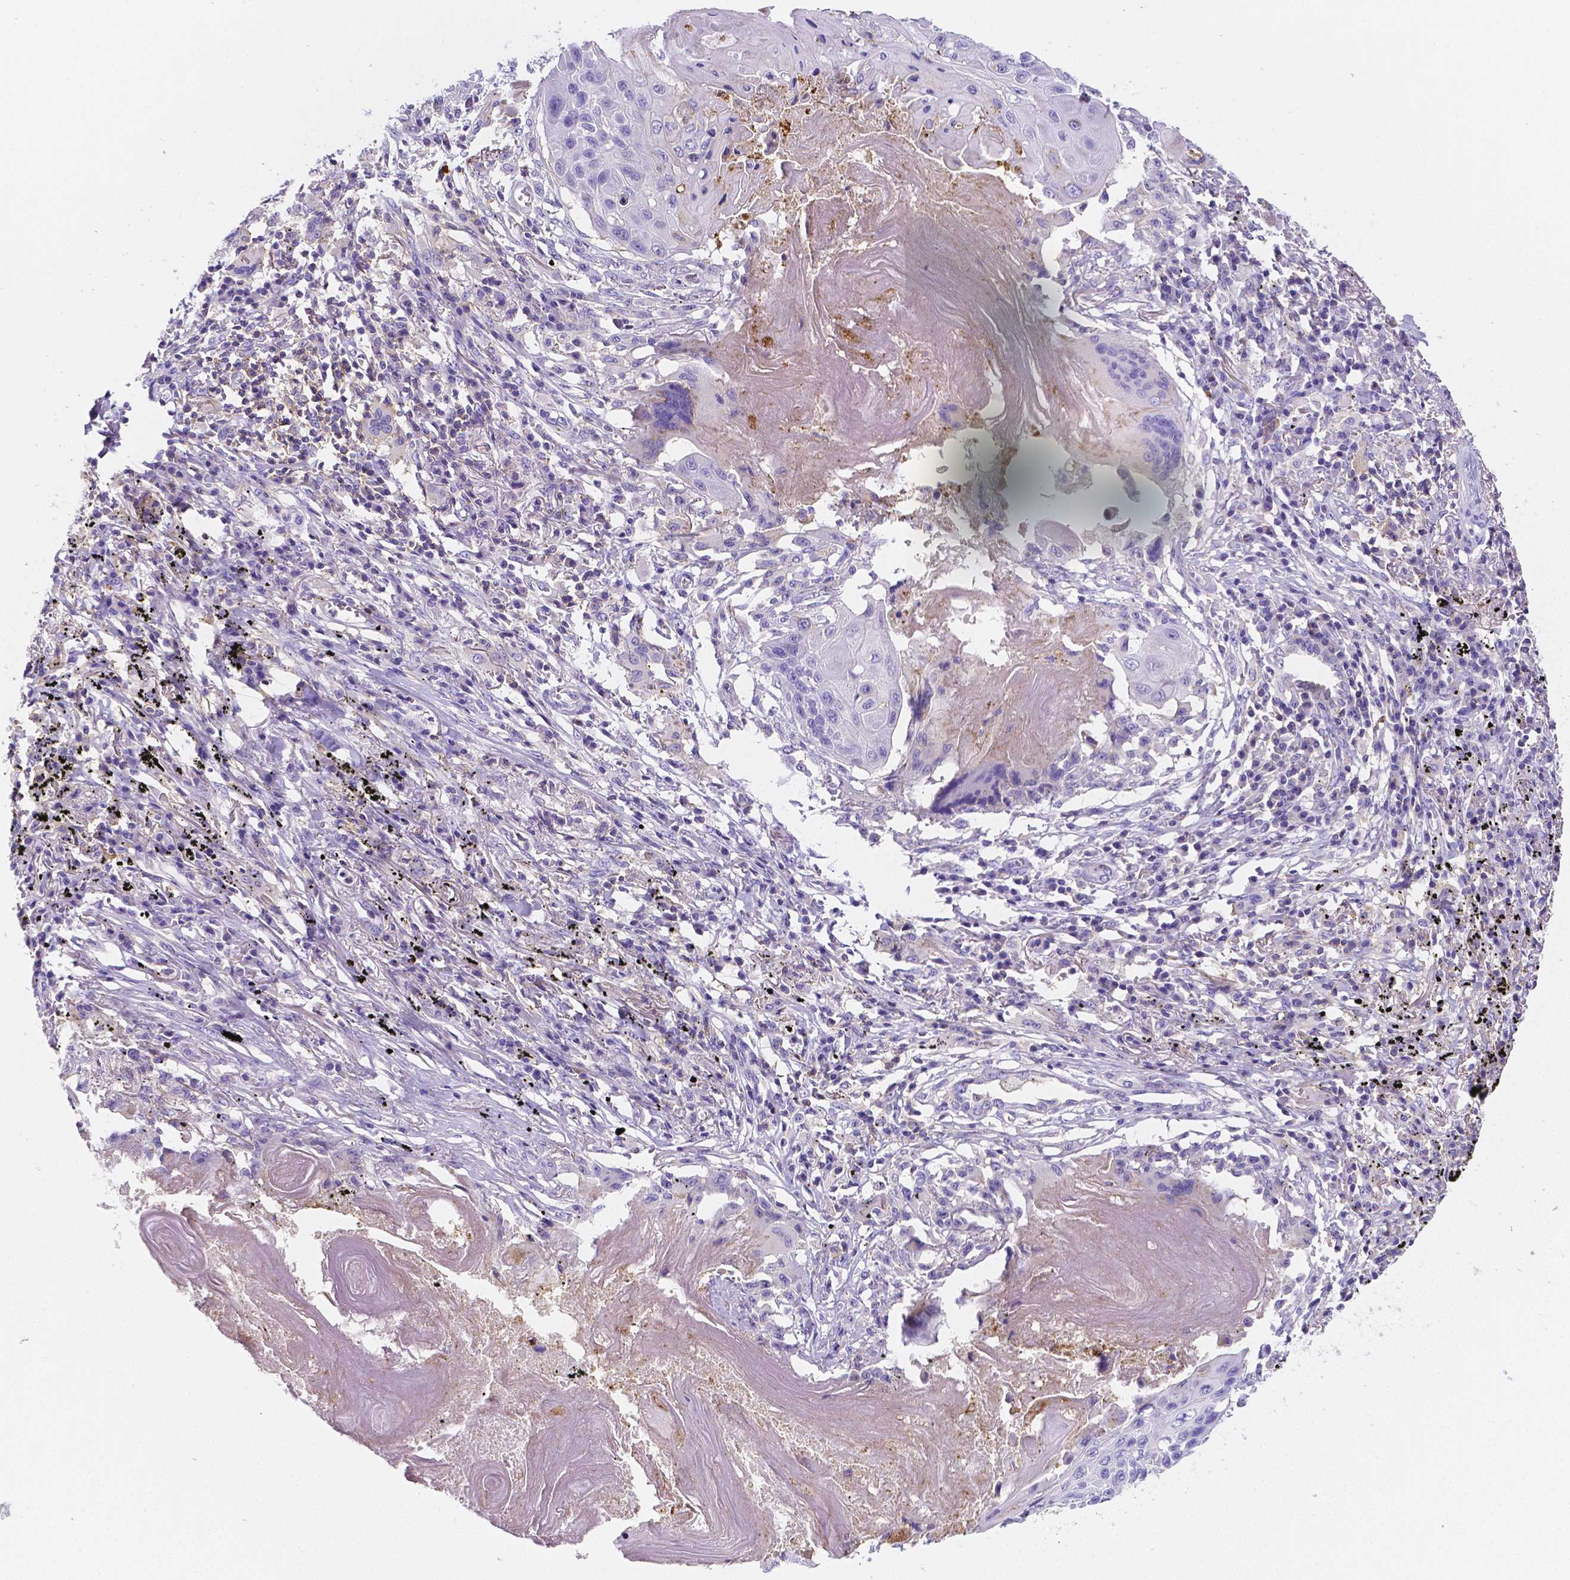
{"staining": {"intensity": "negative", "quantity": "none", "location": "none"}, "tissue": "lung cancer", "cell_type": "Tumor cells", "image_type": "cancer", "snomed": [{"axis": "morphology", "description": "Squamous cell carcinoma, NOS"}, {"axis": "topography", "description": "Lung"}], "caption": "Tumor cells are negative for protein expression in human lung cancer. The staining was performed using DAB (3,3'-diaminobenzidine) to visualize the protein expression in brown, while the nuclei were stained in blue with hematoxylin (Magnification: 20x).", "gene": "GABRD", "patient": {"sex": "male", "age": 78}}